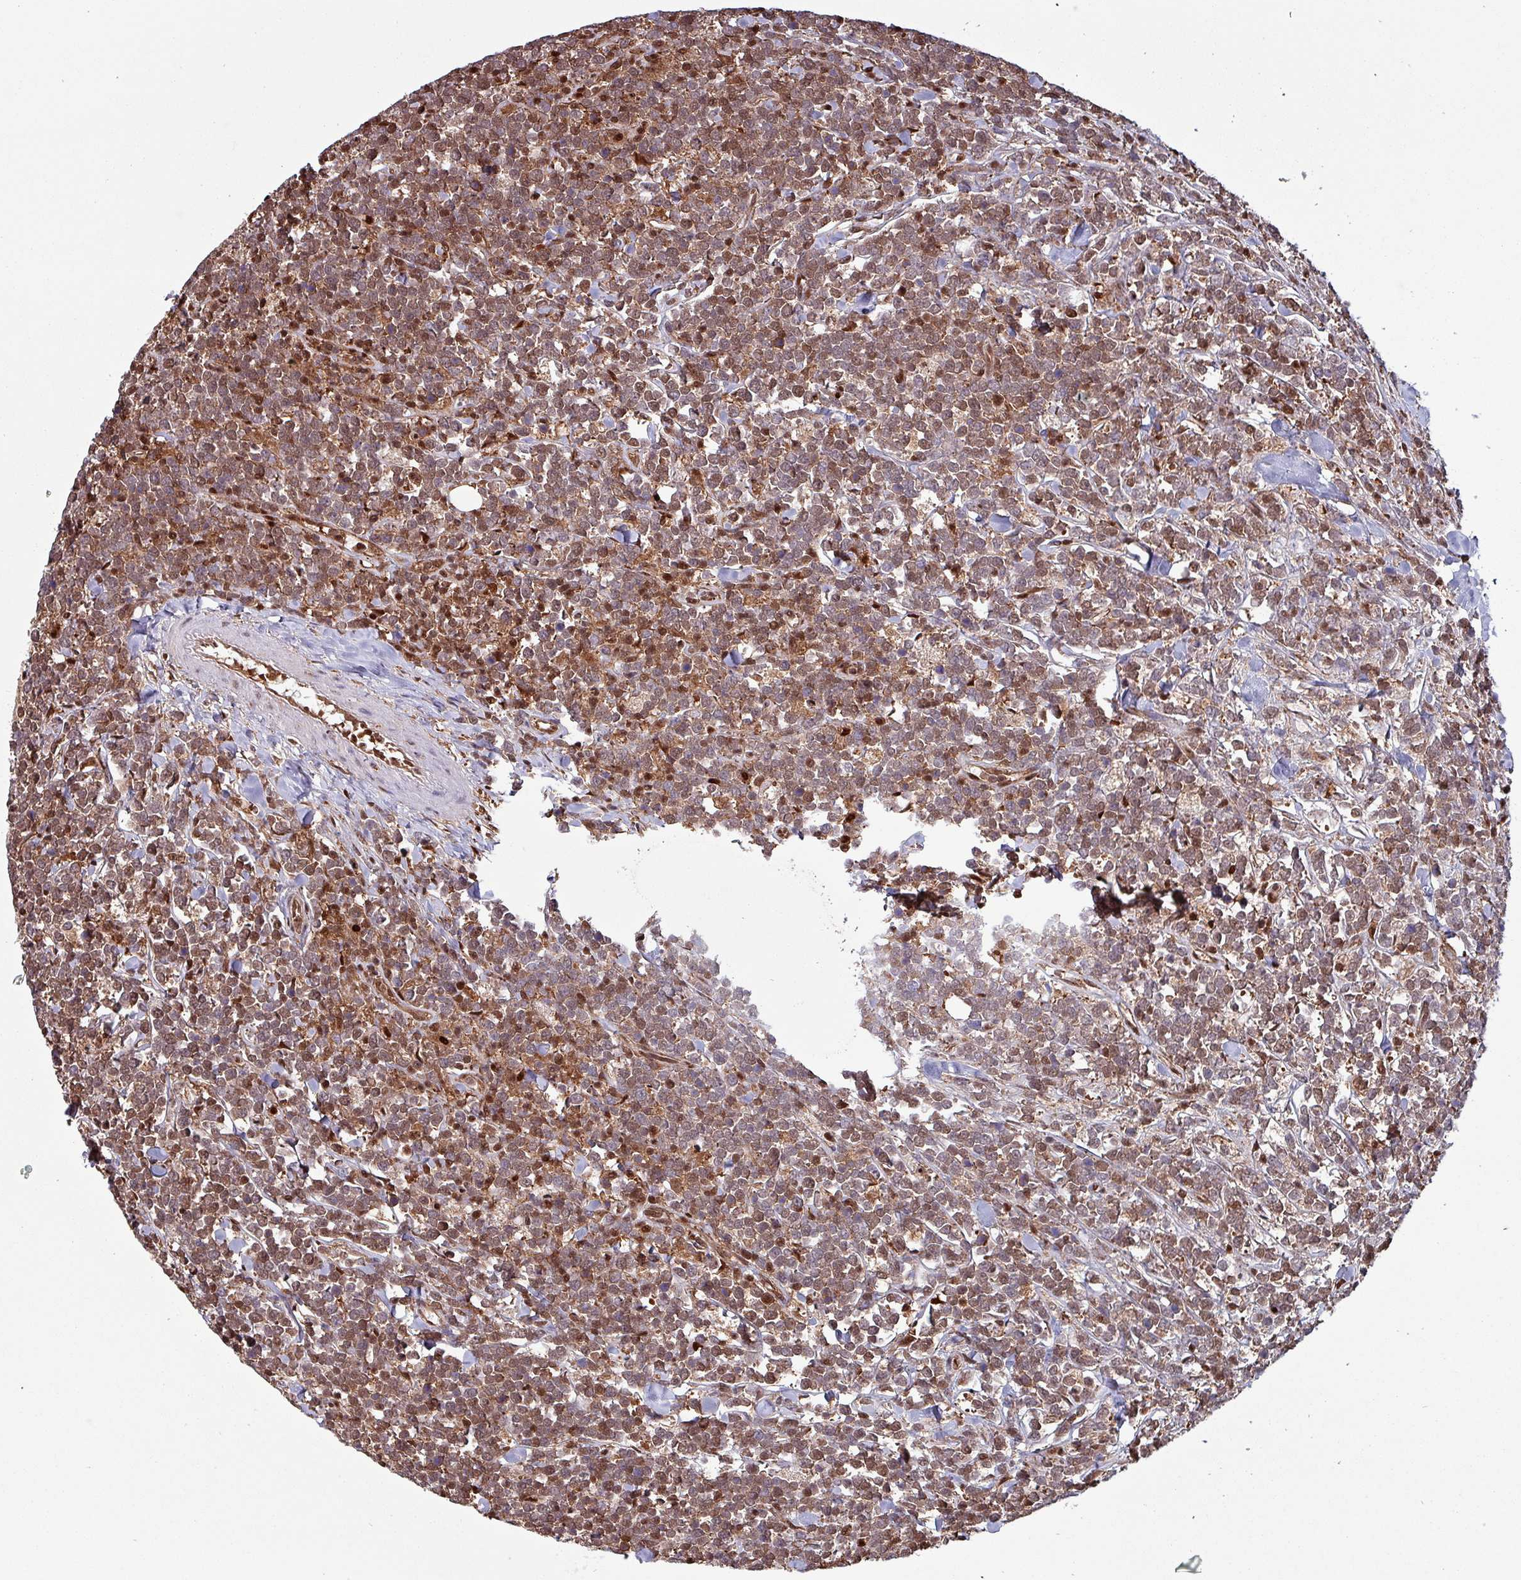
{"staining": {"intensity": "moderate", "quantity": ">75%", "location": "cytoplasmic/membranous,nuclear"}, "tissue": "lymphoma", "cell_type": "Tumor cells", "image_type": "cancer", "snomed": [{"axis": "morphology", "description": "Malignant lymphoma, non-Hodgkin's type, High grade"}, {"axis": "topography", "description": "Small intestine"}, {"axis": "topography", "description": "Colon"}], "caption": "Lymphoma stained for a protein (brown) reveals moderate cytoplasmic/membranous and nuclear positive staining in approximately >75% of tumor cells.", "gene": "PSMB8", "patient": {"sex": "male", "age": 8}}